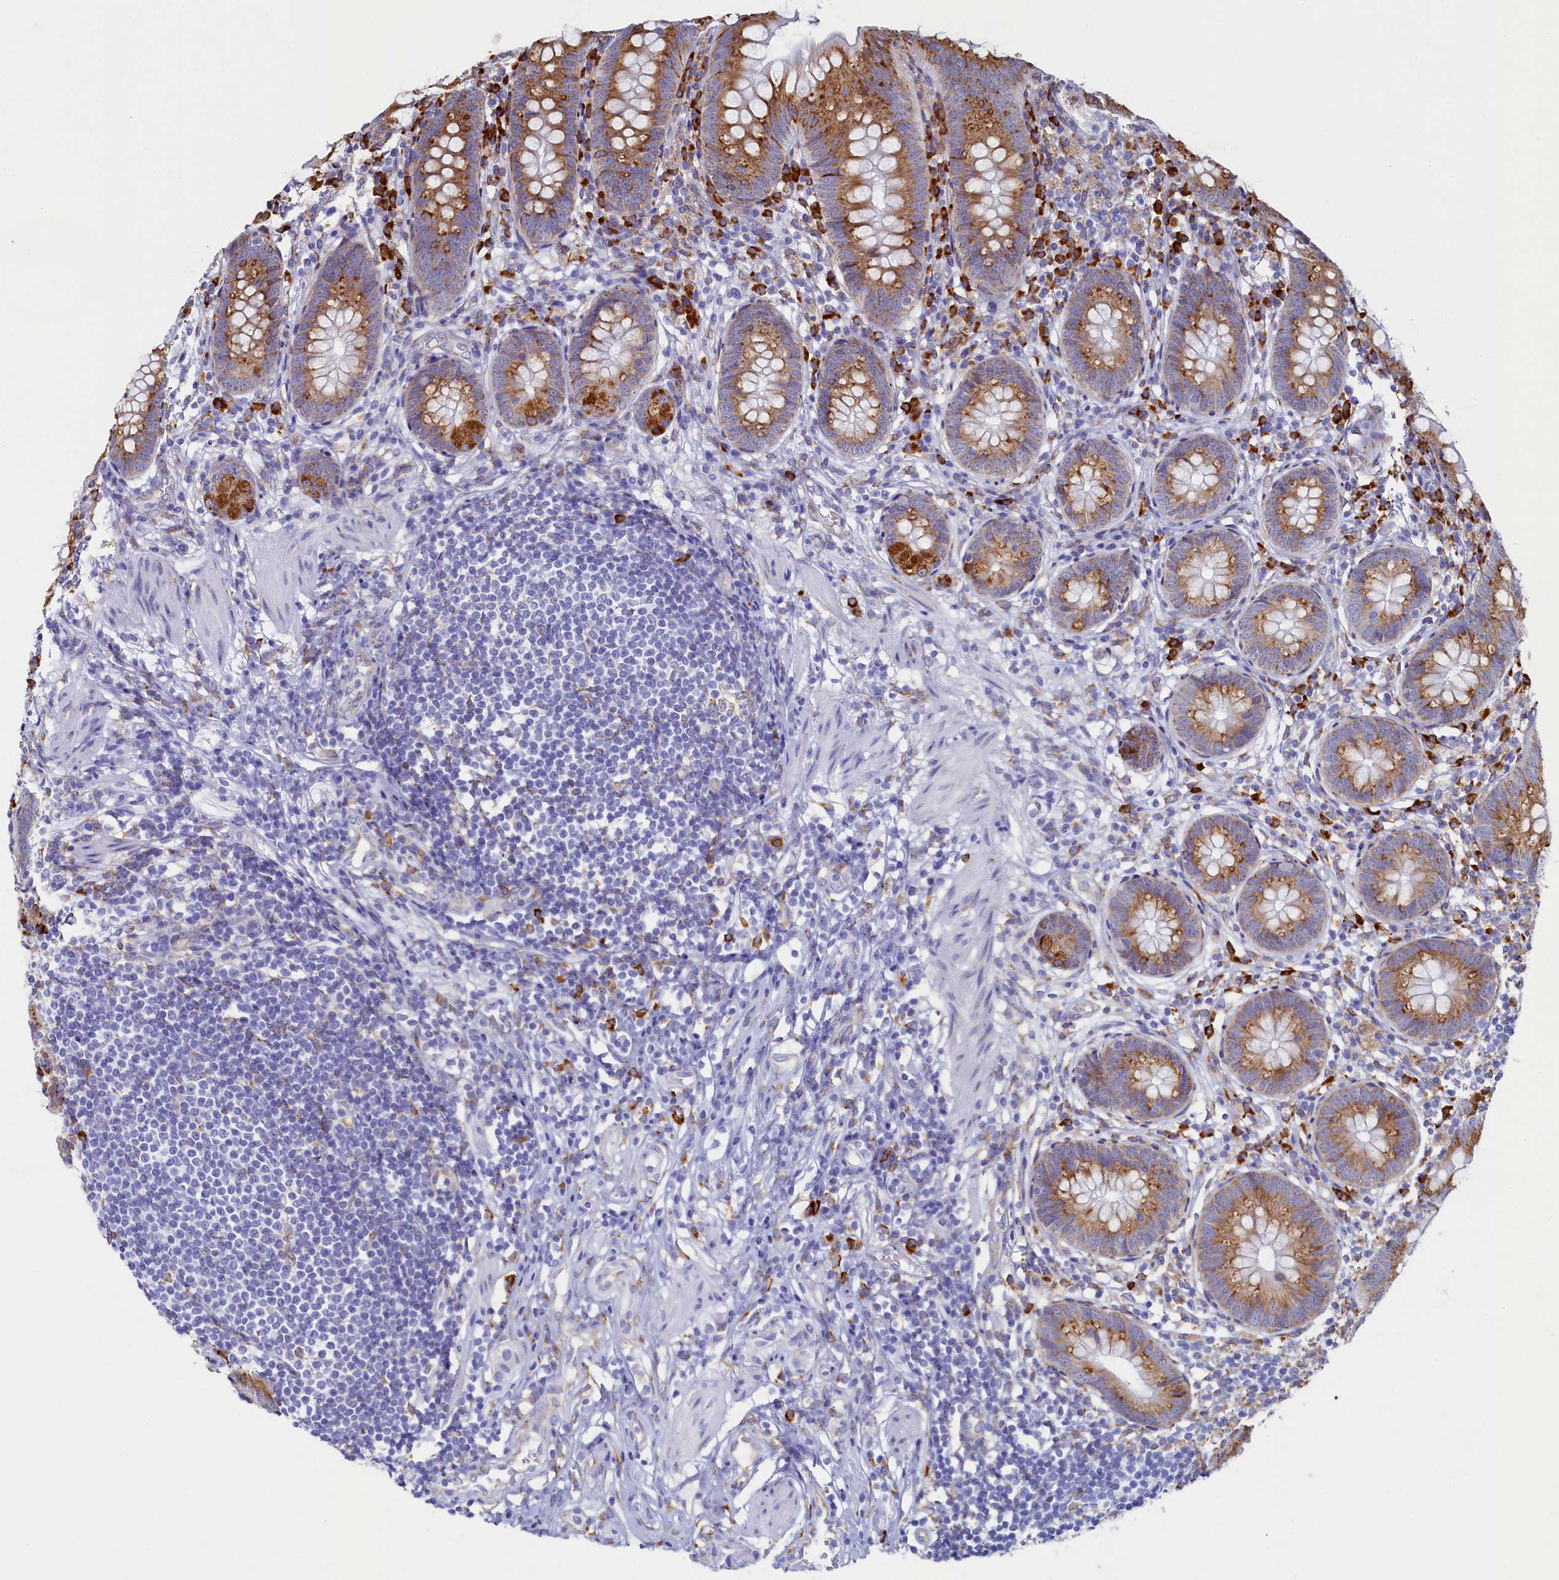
{"staining": {"intensity": "moderate", "quantity": ">75%", "location": "cytoplasmic/membranous"}, "tissue": "appendix", "cell_type": "Glandular cells", "image_type": "normal", "snomed": [{"axis": "morphology", "description": "Normal tissue, NOS"}, {"axis": "topography", "description": "Appendix"}], "caption": "This is a photomicrograph of immunohistochemistry staining of normal appendix, which shows moderate expression in the cytoplasmic/membranous of glandular cells.", "gene": "TMEM18", "patient": {"sex": "female", "age": 62}}